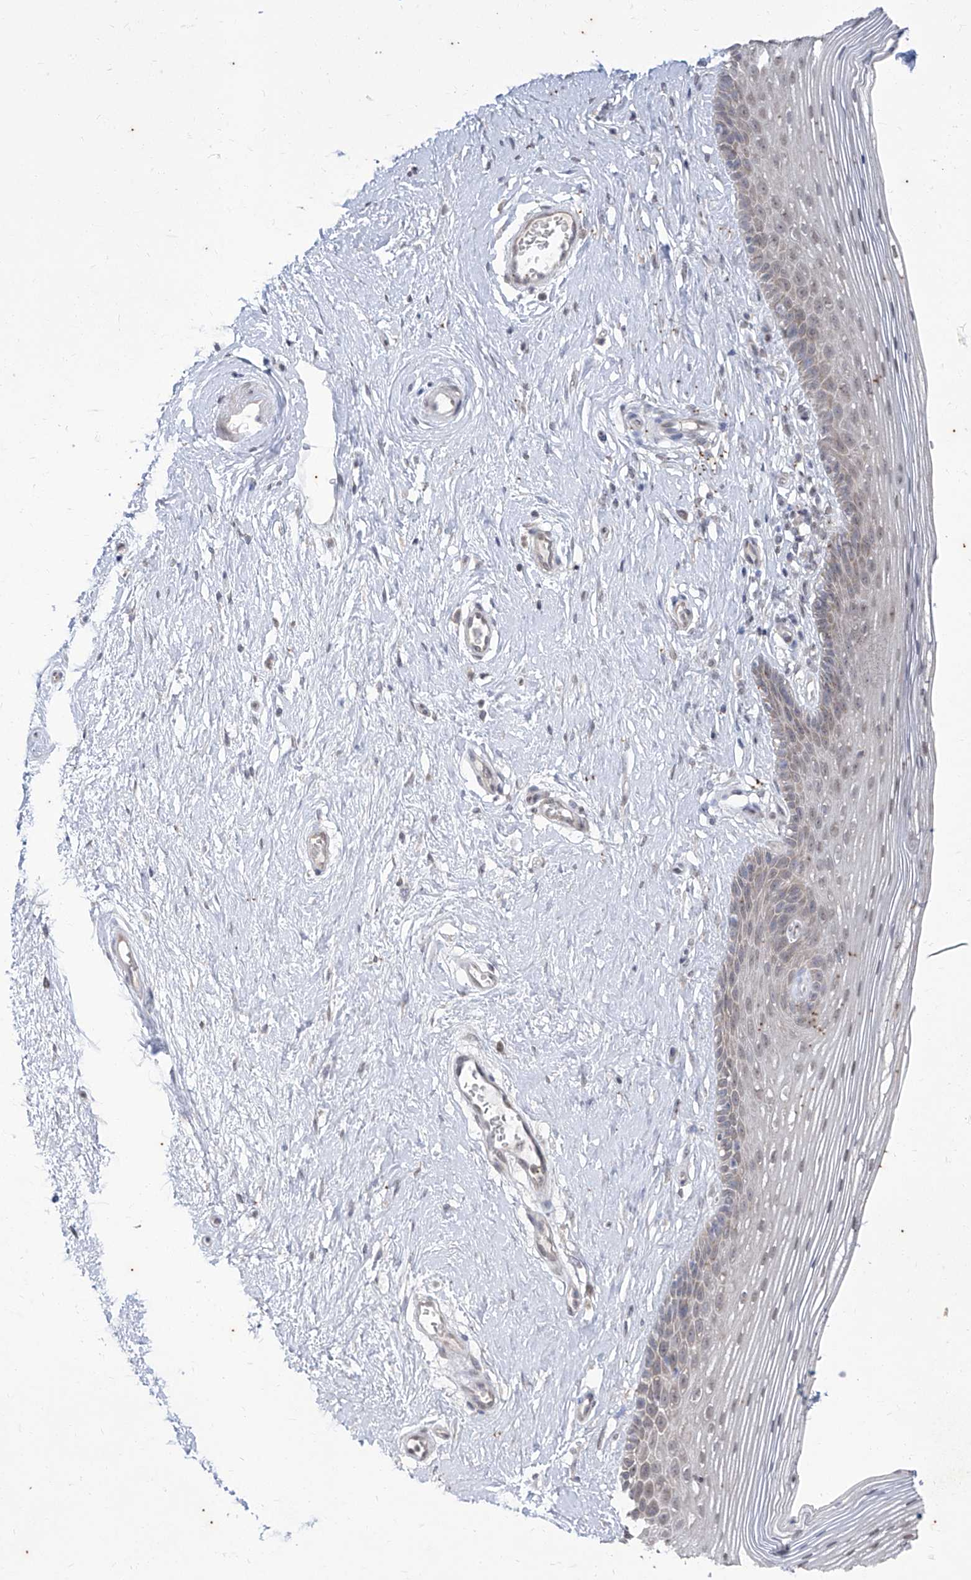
{"staining": {"intensity": "weak", "quantity": "<25%", "location": "cytoplasmic/membranous"}, "tissue": "vagina", "cell_type": "Squamous epithelial cells", "image_type": "normal", "snomed": [{"axis": "morphology", "description": "Normal tissue, NOS"}, {"axis": "topography", "description": "Vagina"}], "caption": "An immunohistochemistry (IHC) micrograph of normal vagina is shown. There is no staining in squamous epithelial cells of vagina. (DAB (3,3'-diaminobenzidine) immunohistochemistry (IHC) with hematoxylin counter stain).", "gene": "PHF20L1", "patient": {"sex": "female", "age": 46}}